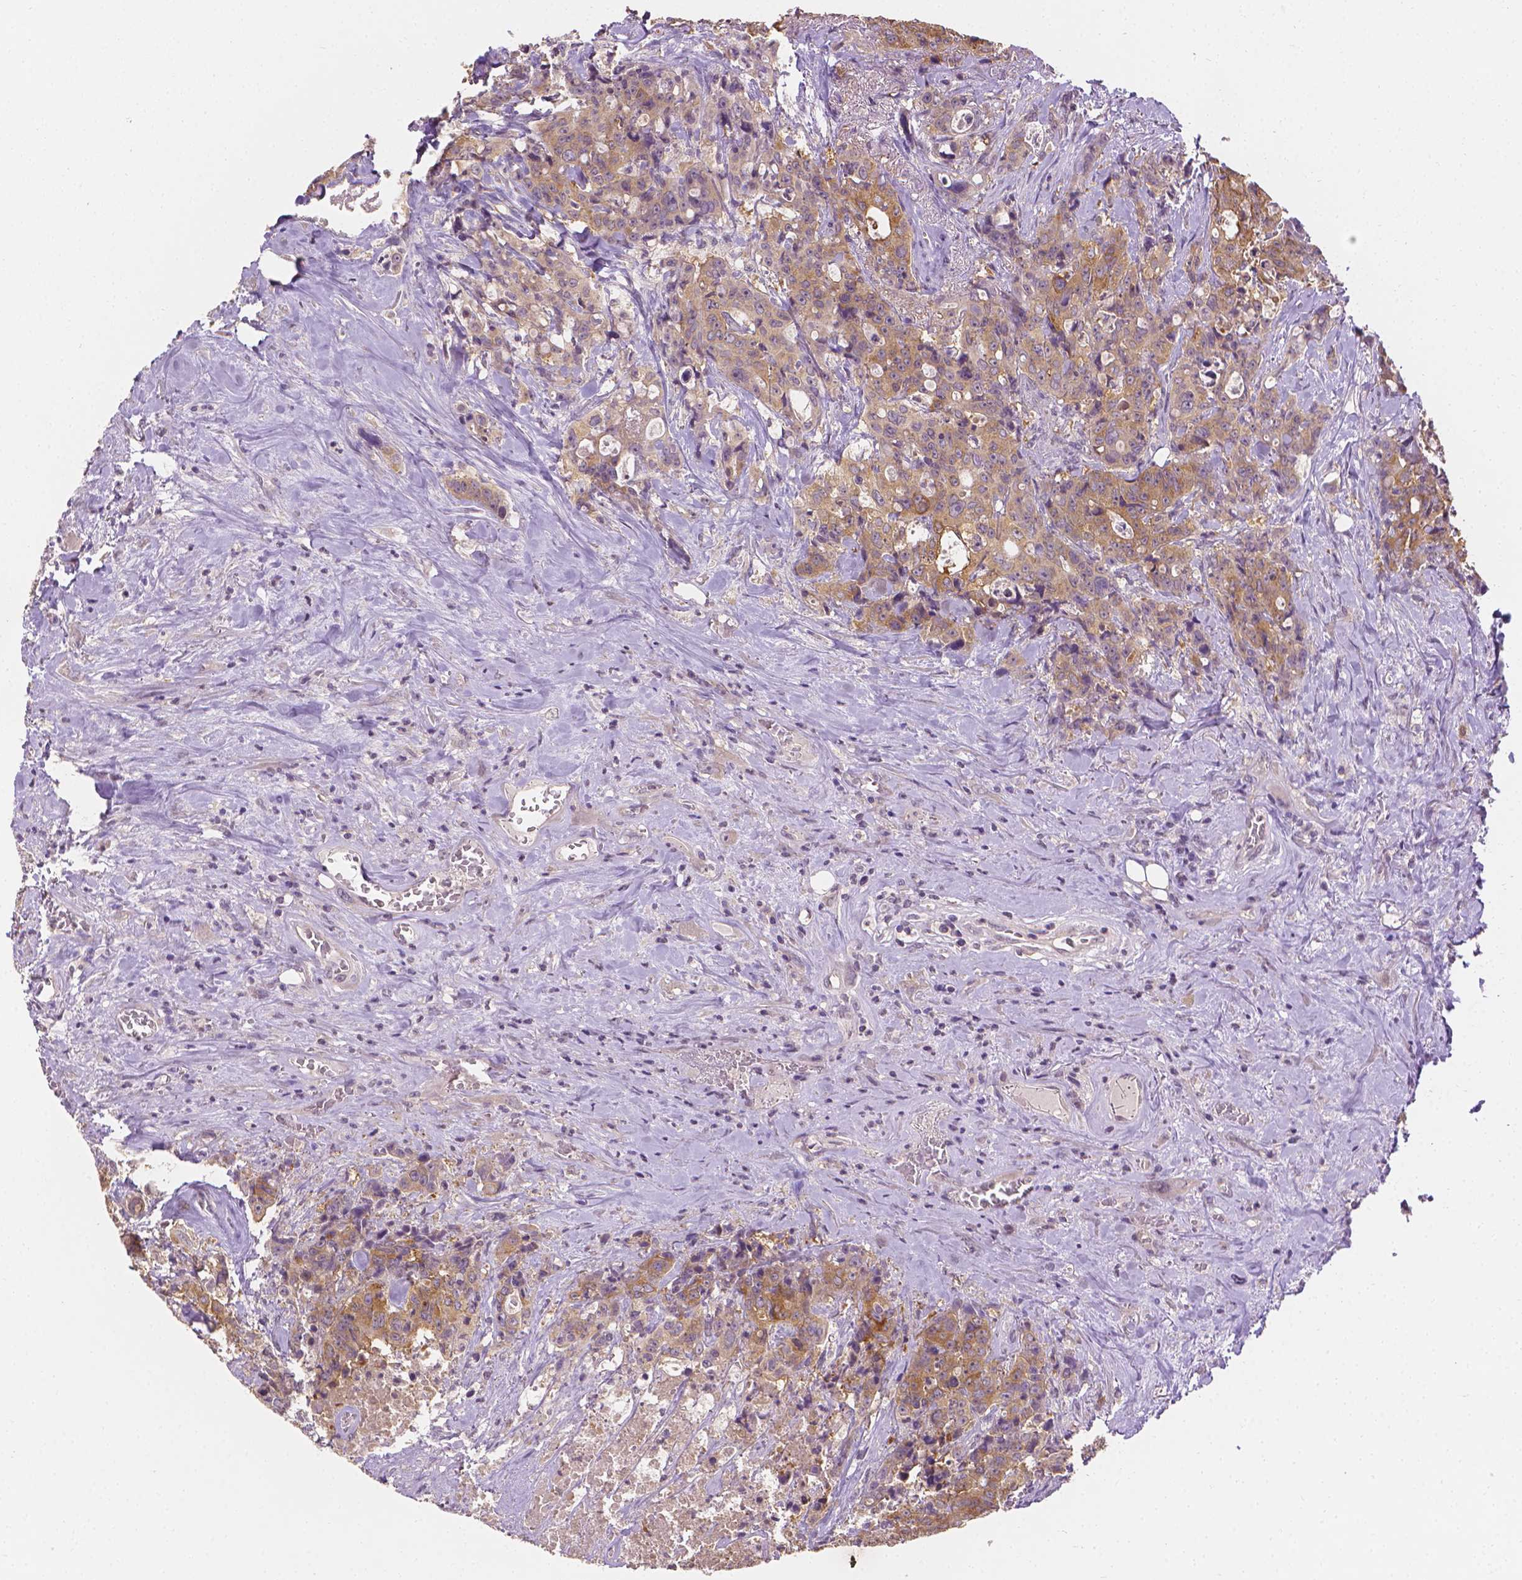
{"staining": {"intensity": "moderate", "quantity": ">75%", "location": "cytoplasmic/membranous"}, "tissue": "colorectal cancer", "cell_type": "Tumor cells", "image_type": "cancer", "snomed": [{"axis": "morphology", "description": "Adenocarcinoma, NOS"}, {"axis": "topography", "description": "Rectum"}], "caption": "Immunohistochemical staining of adenocarcinoma (colorectal) reveals moderate cytoplasmic/membranous protein positivity in approximately >75% of tumor cells.", "gene": "FASN", "patient": {"sex": "female", "age": 62}}